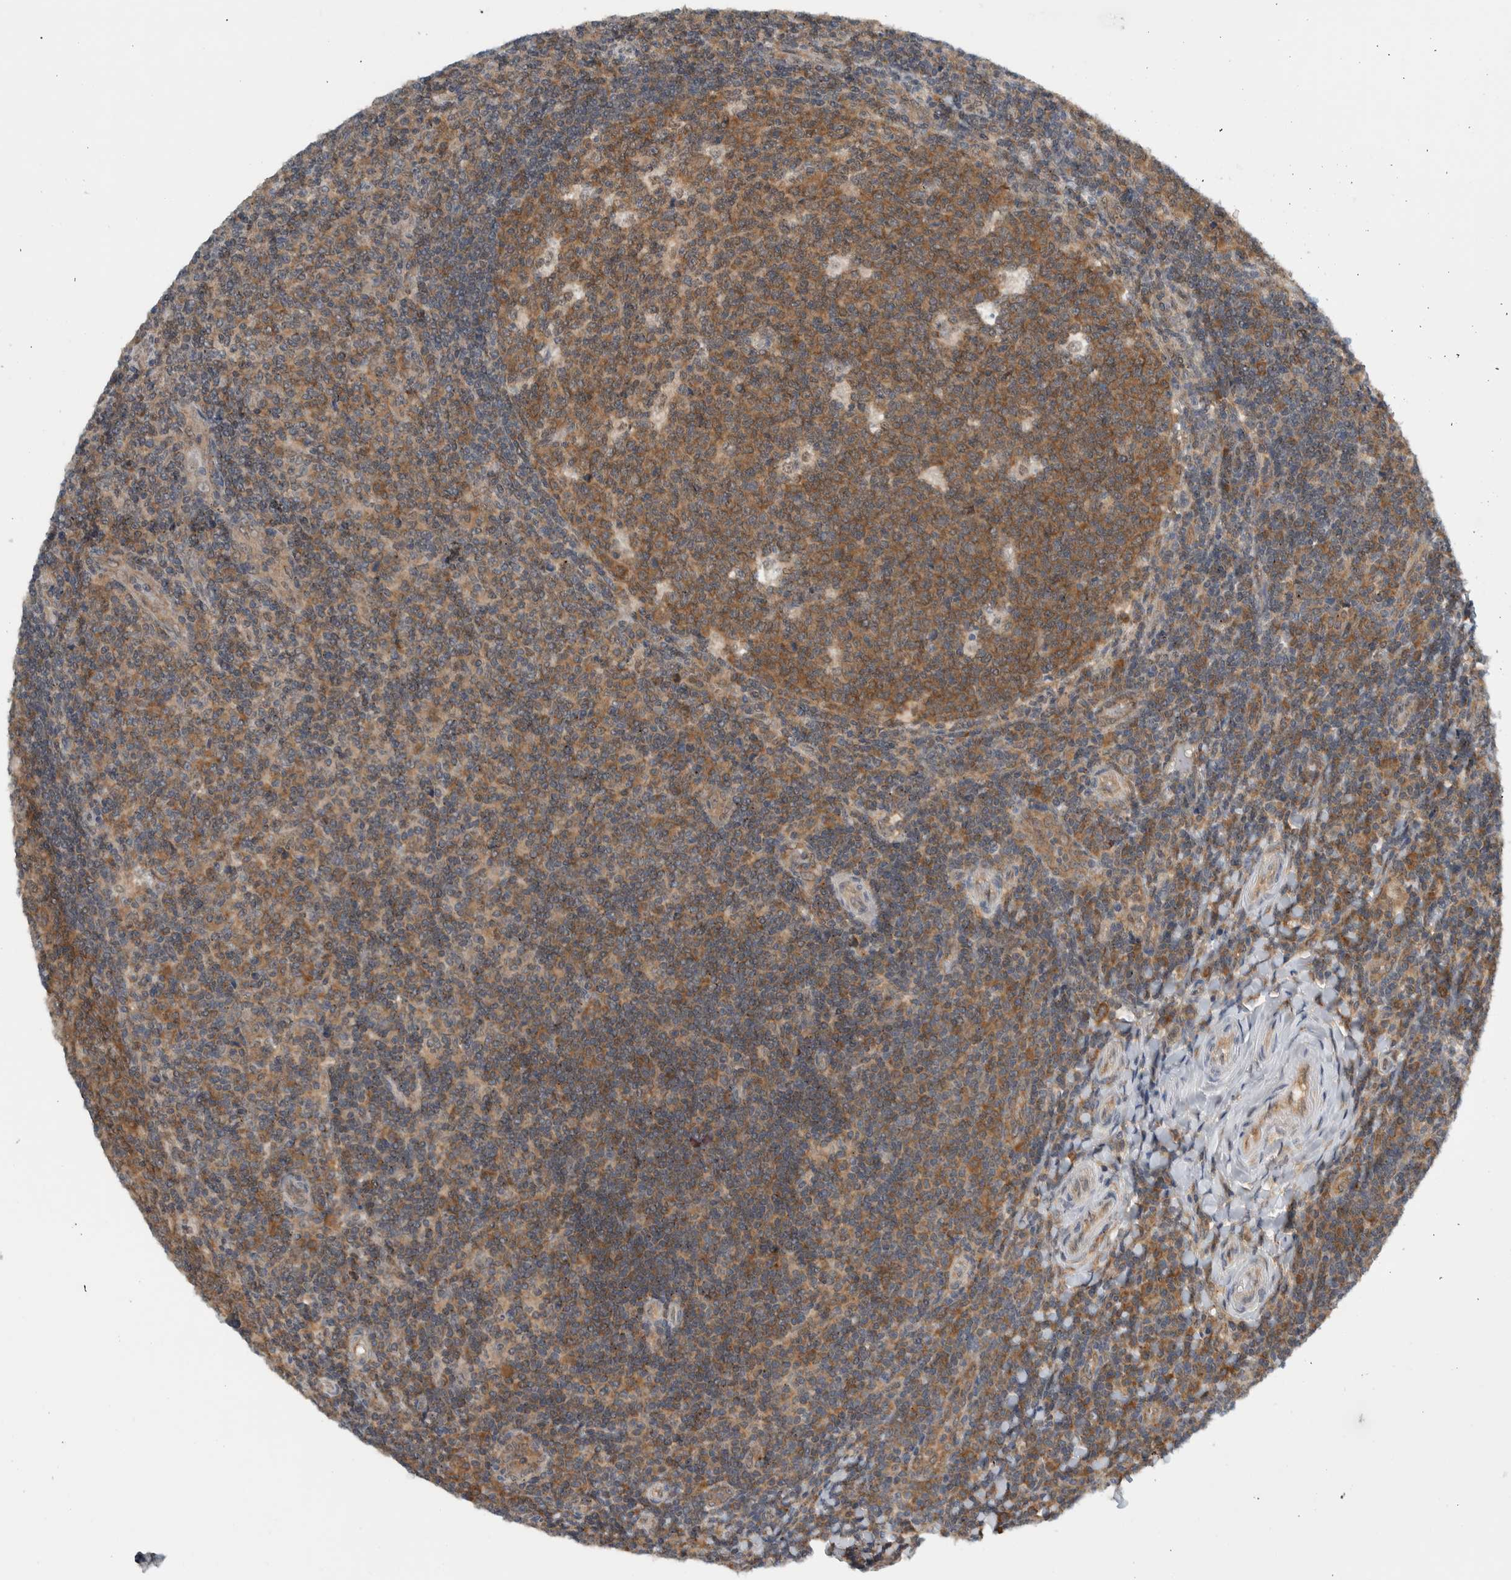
{"staining": {"intensity": "moderate", "quantity": ">75%", "location": "cytoplasmic/membranous"}, "tissue": "tonsil", "cell_type": "Germinal center cells", "image_type": "normal", "snomed": [{"axis": "morphology", "description": "Normal tissue, NOS"}, {"axis": "topography", "description": "Tonsil"}], "caption": "Protein analysis of unremarkable tonsil displays moderate cytoplasmic/membranous staining in approximately >75% of germinal center cells.", "gene": "CCDC43", "patient": {"sex": "female", "age": 19}}